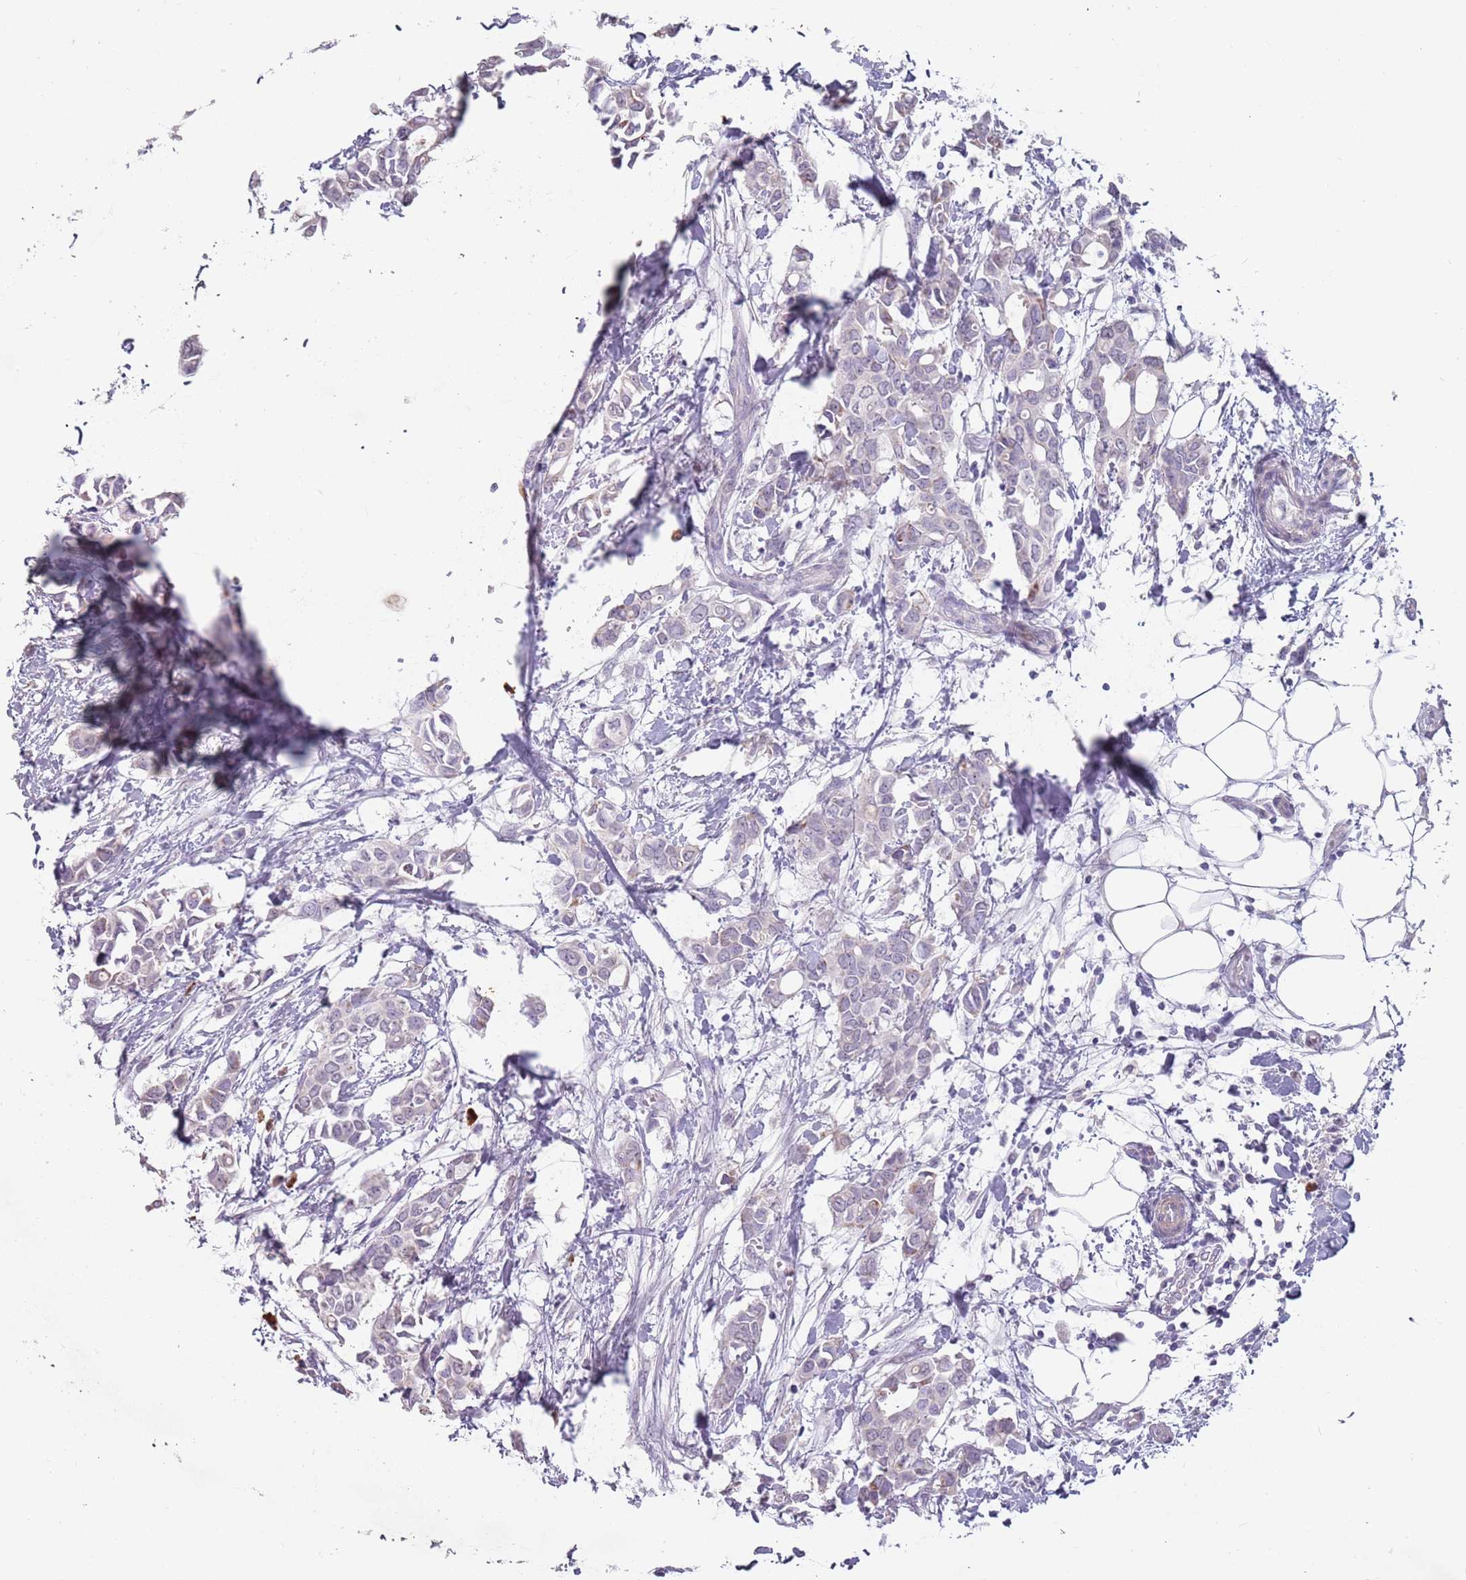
{"staining": {"intensity": "negative", "quantity": "none", "location": "none"}, "tissue": "breast cancer", "cell_type": "Tumor cells", "image_type": "cancer", "snomed": [{"axis": "morphology", "description": "Duct carcinoma"}, {"axis": "topography", "description": "Breast"}], "caption": "Human breast intraductal carcinoma stained for a protein using immunohistochemistry (IHC) shows no staining in tumor cells.", "gene": "STYK1", "patient": {"sex": "female", "age": 41}}